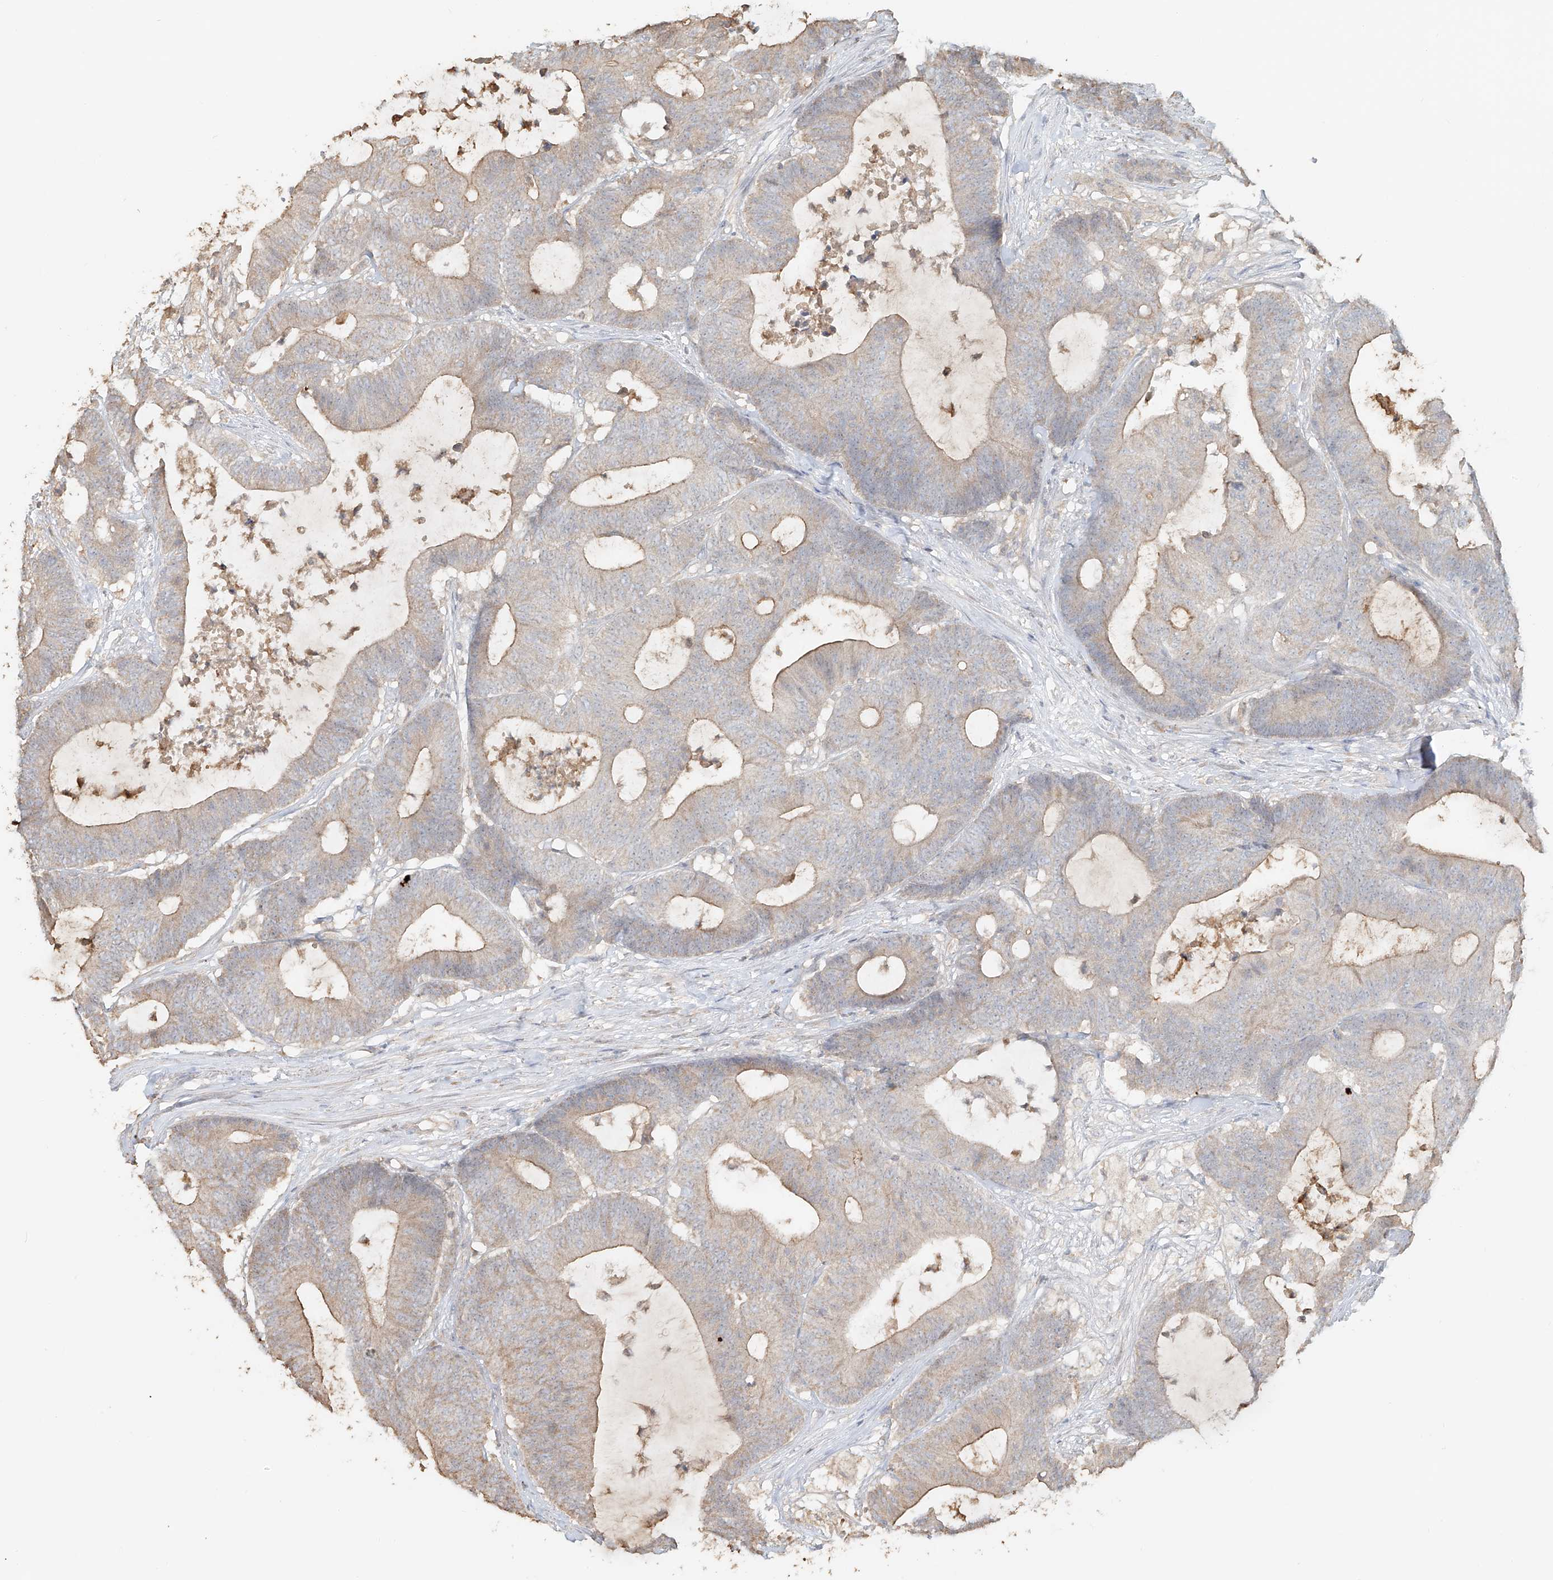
{"staining": {"intensity": "moderate", "quantity": "<25%", "location": "cytoplasmic/membranous"}, "tissue": "colorectal cancer", "cell_type": "Tumor cells", "image_type": "cancer", "snomed": [{"axis": "morphology", "description": "Adenocarcinoma, NOS"}, {"axis": "topography", "description": "Colon"}], "caption": "This is an image of immunohistochemistry staining of colorectal adenocarcinoma, which shows moderate expression in the cytoplasmic/membranous of tumor cells.", "gene": "NPHS1", "patient": {"sex": "female", "age": 84}}